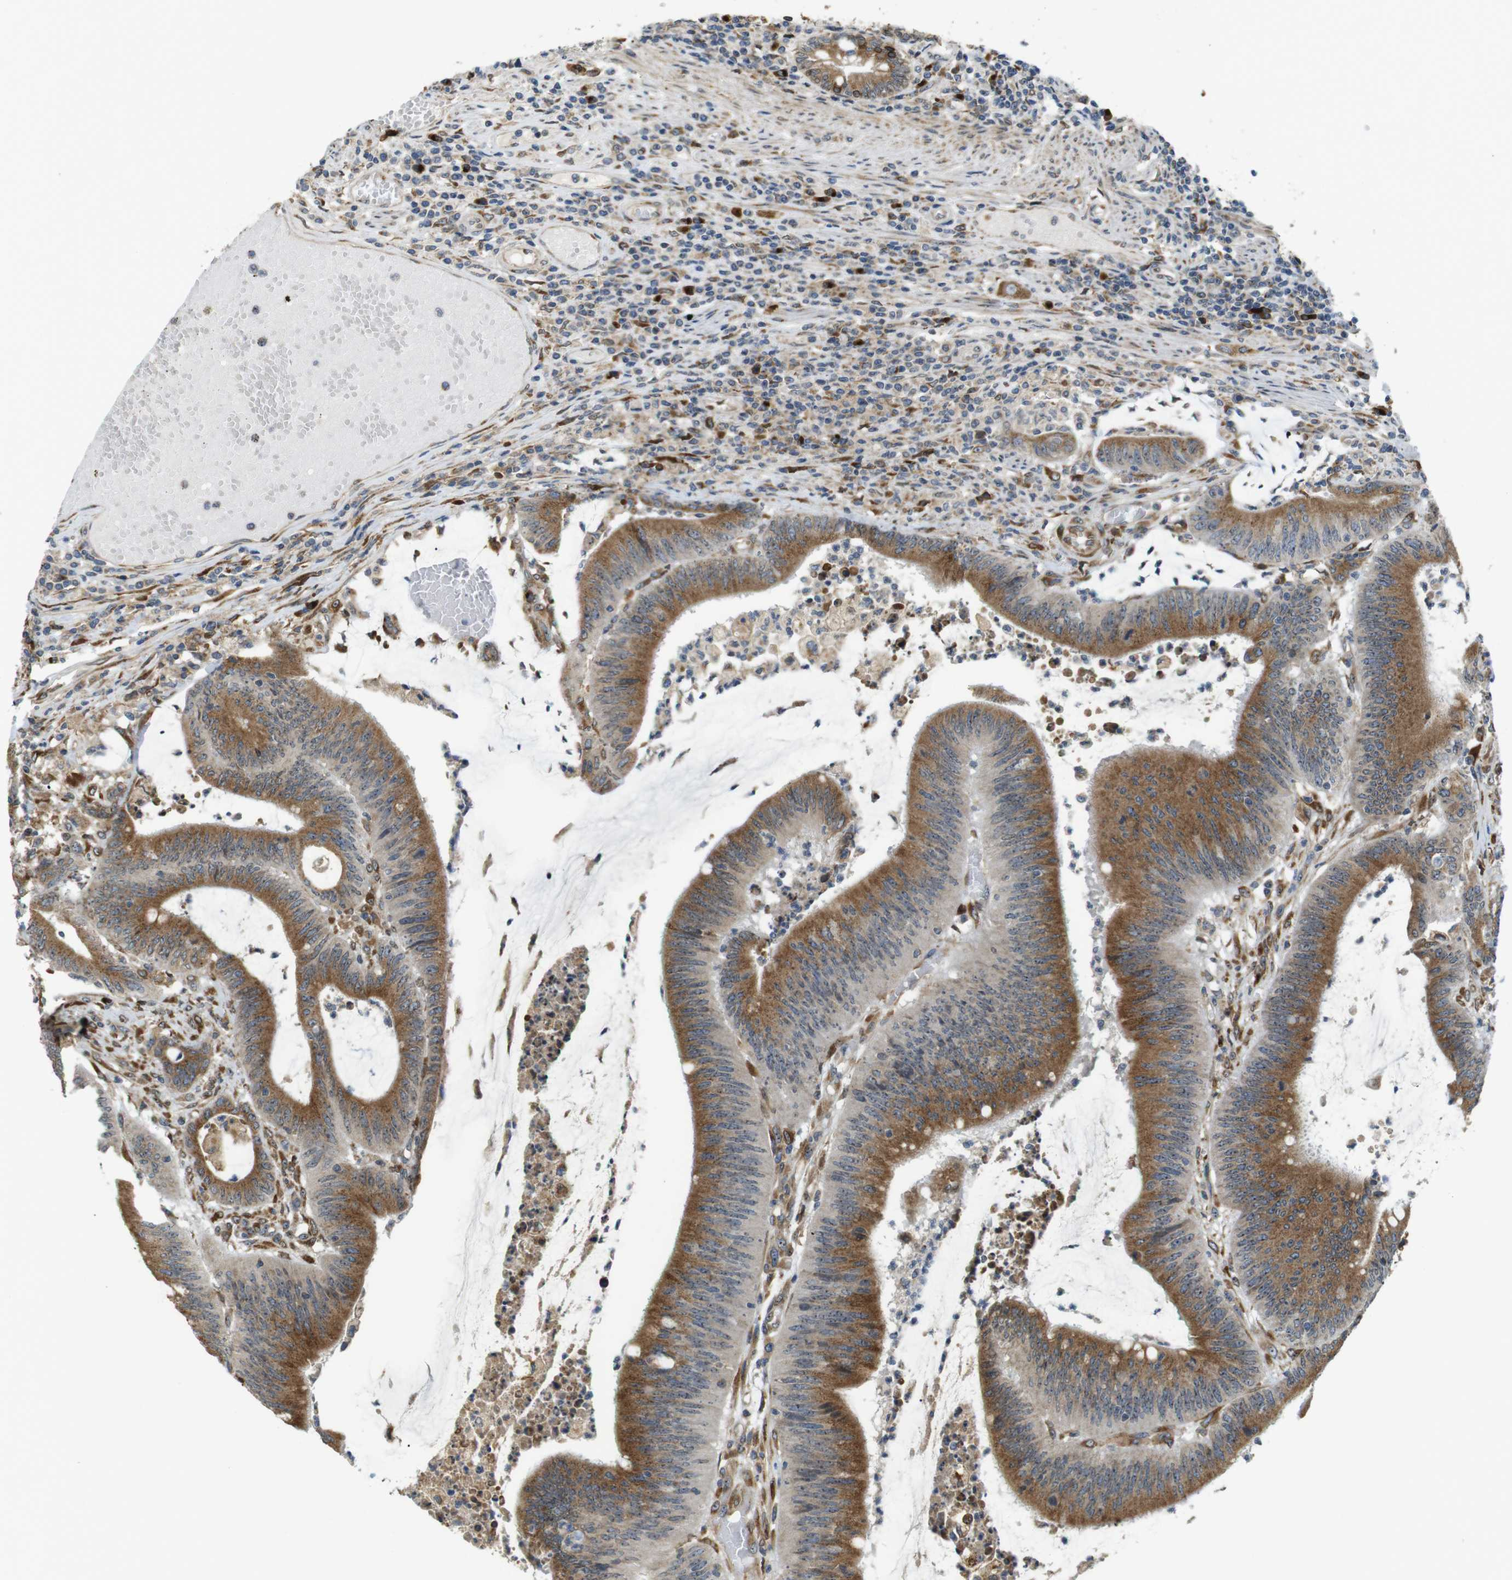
{"staining": {"intensity": "moderate", "quantity": ">75%", "location": "cytoplasmic/membranous"}, "tissue": "colorectal cancer", "cell_type": "Tumor cells", "image_type": "cancer", "snomed": [{"axis": "morphology", "description": "Adenocarcinoma, NOS"}, {"axis": "topography", "description": "Rectum"}], "caption": "Immunohistochemistry of human colorectal cancer exhibits medium levels of moderate cytoplasmic/membranous positivity in about >75% of tumor cells. (DAB (3,3'-diaminobenzidine) IHC, brown staining for protein, blue staining for nuclei).", "gene": "TMEM143", "patient": {"sex": "female", "age": 66}}